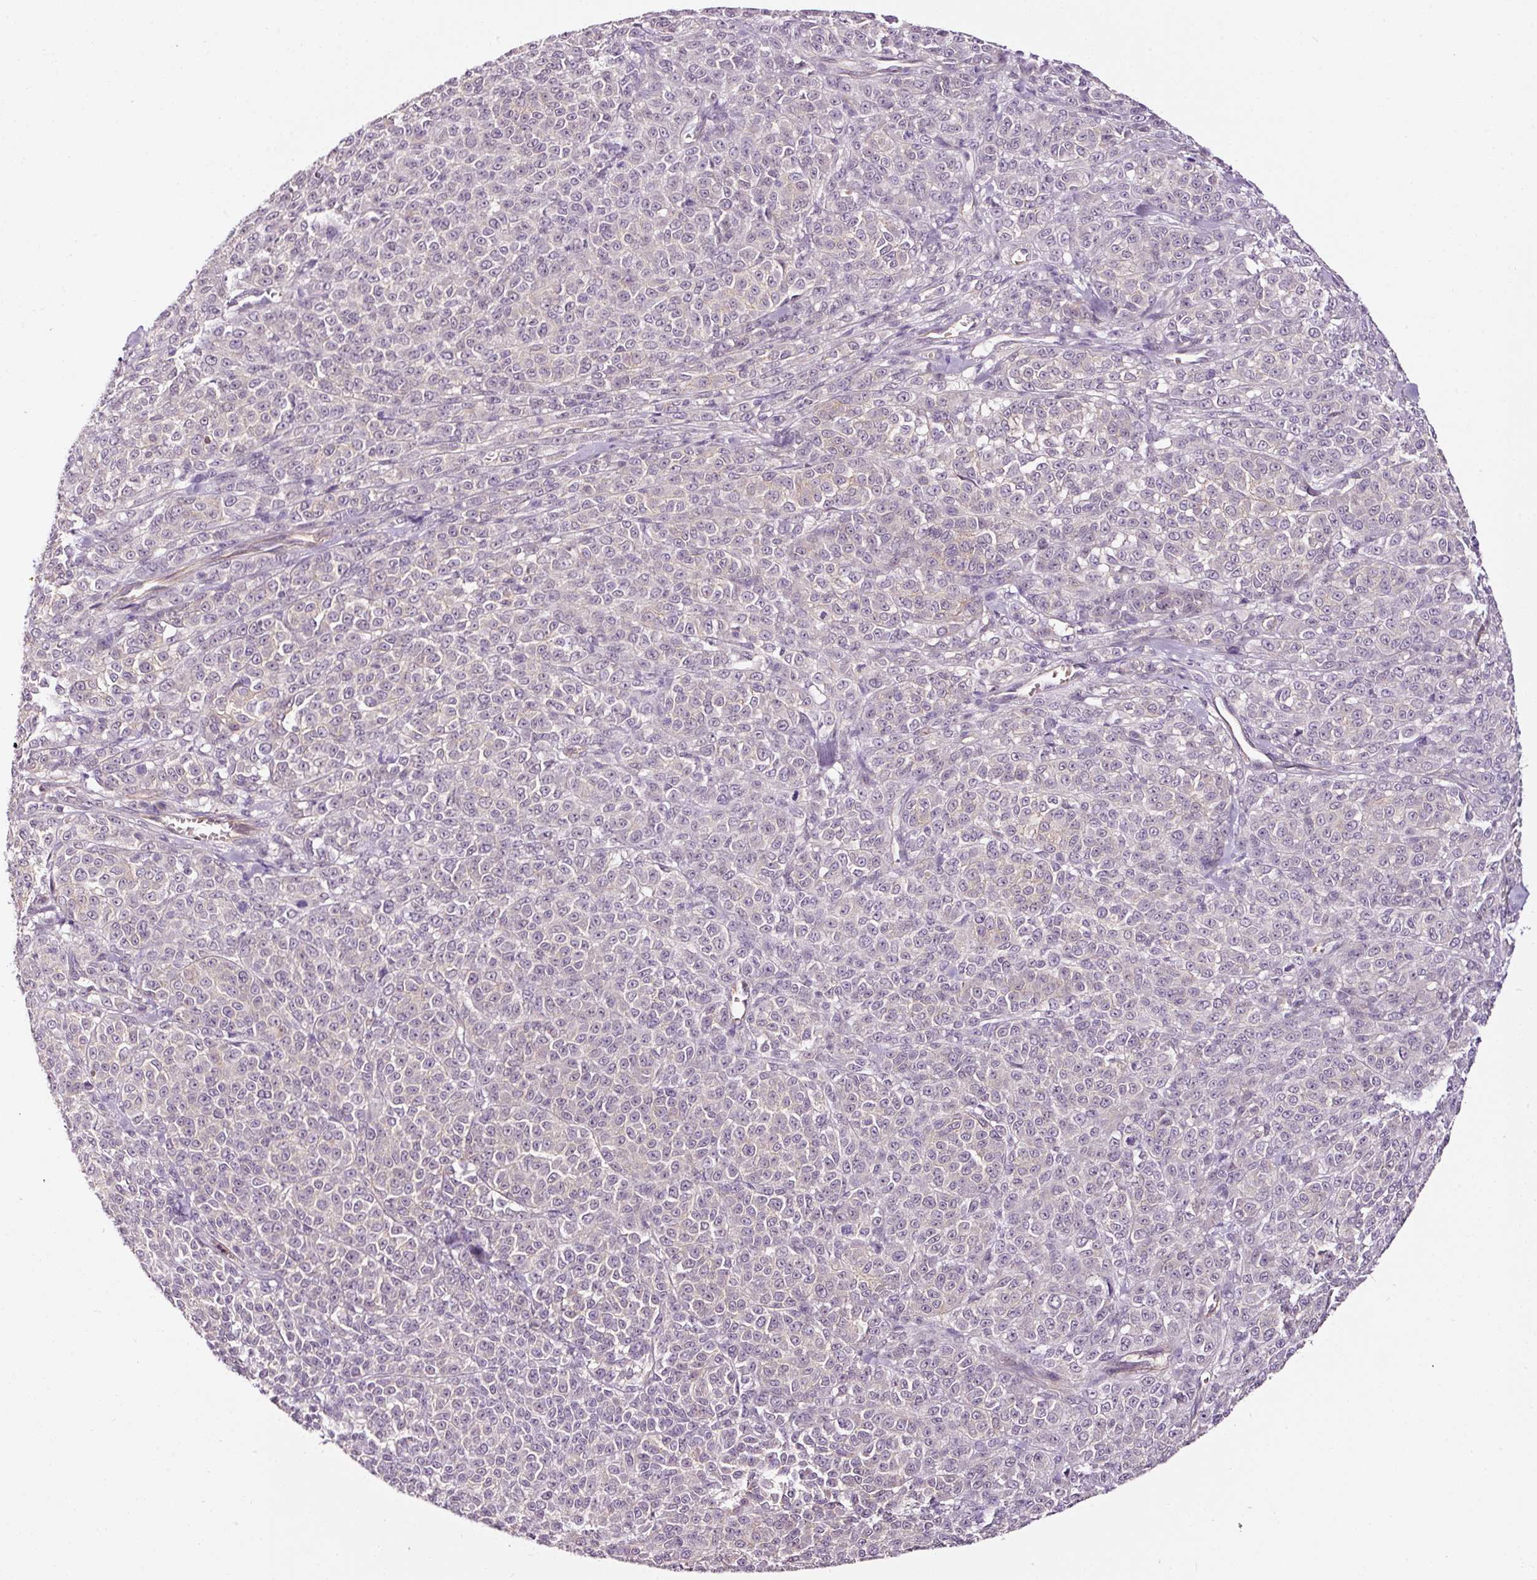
{"staining": {"intensity": "negative", "quantity": "none", "location": "none"}, "tissue": "melanoma", "cell_type": "Tumor cells", "image_type": "cancer", "snomed": [{"axis": "morphology", "description": "Normal tissue, NOS"}, {"axis": "morphology", "description": "Malignant melanoma, NOS"}, {"axis": "topography", "description": "Skin"}], "caption": "A photomicrograph of human malignant melanoma is negative for staining in tumor cells. (DAB (3,3'-diaminobenzidine) immunohistochemistry (IHC) visualized using brightfield microscopy, high magnification).", "gene": "ABCB4", "patient": {"sex": "female", "age": 34}}